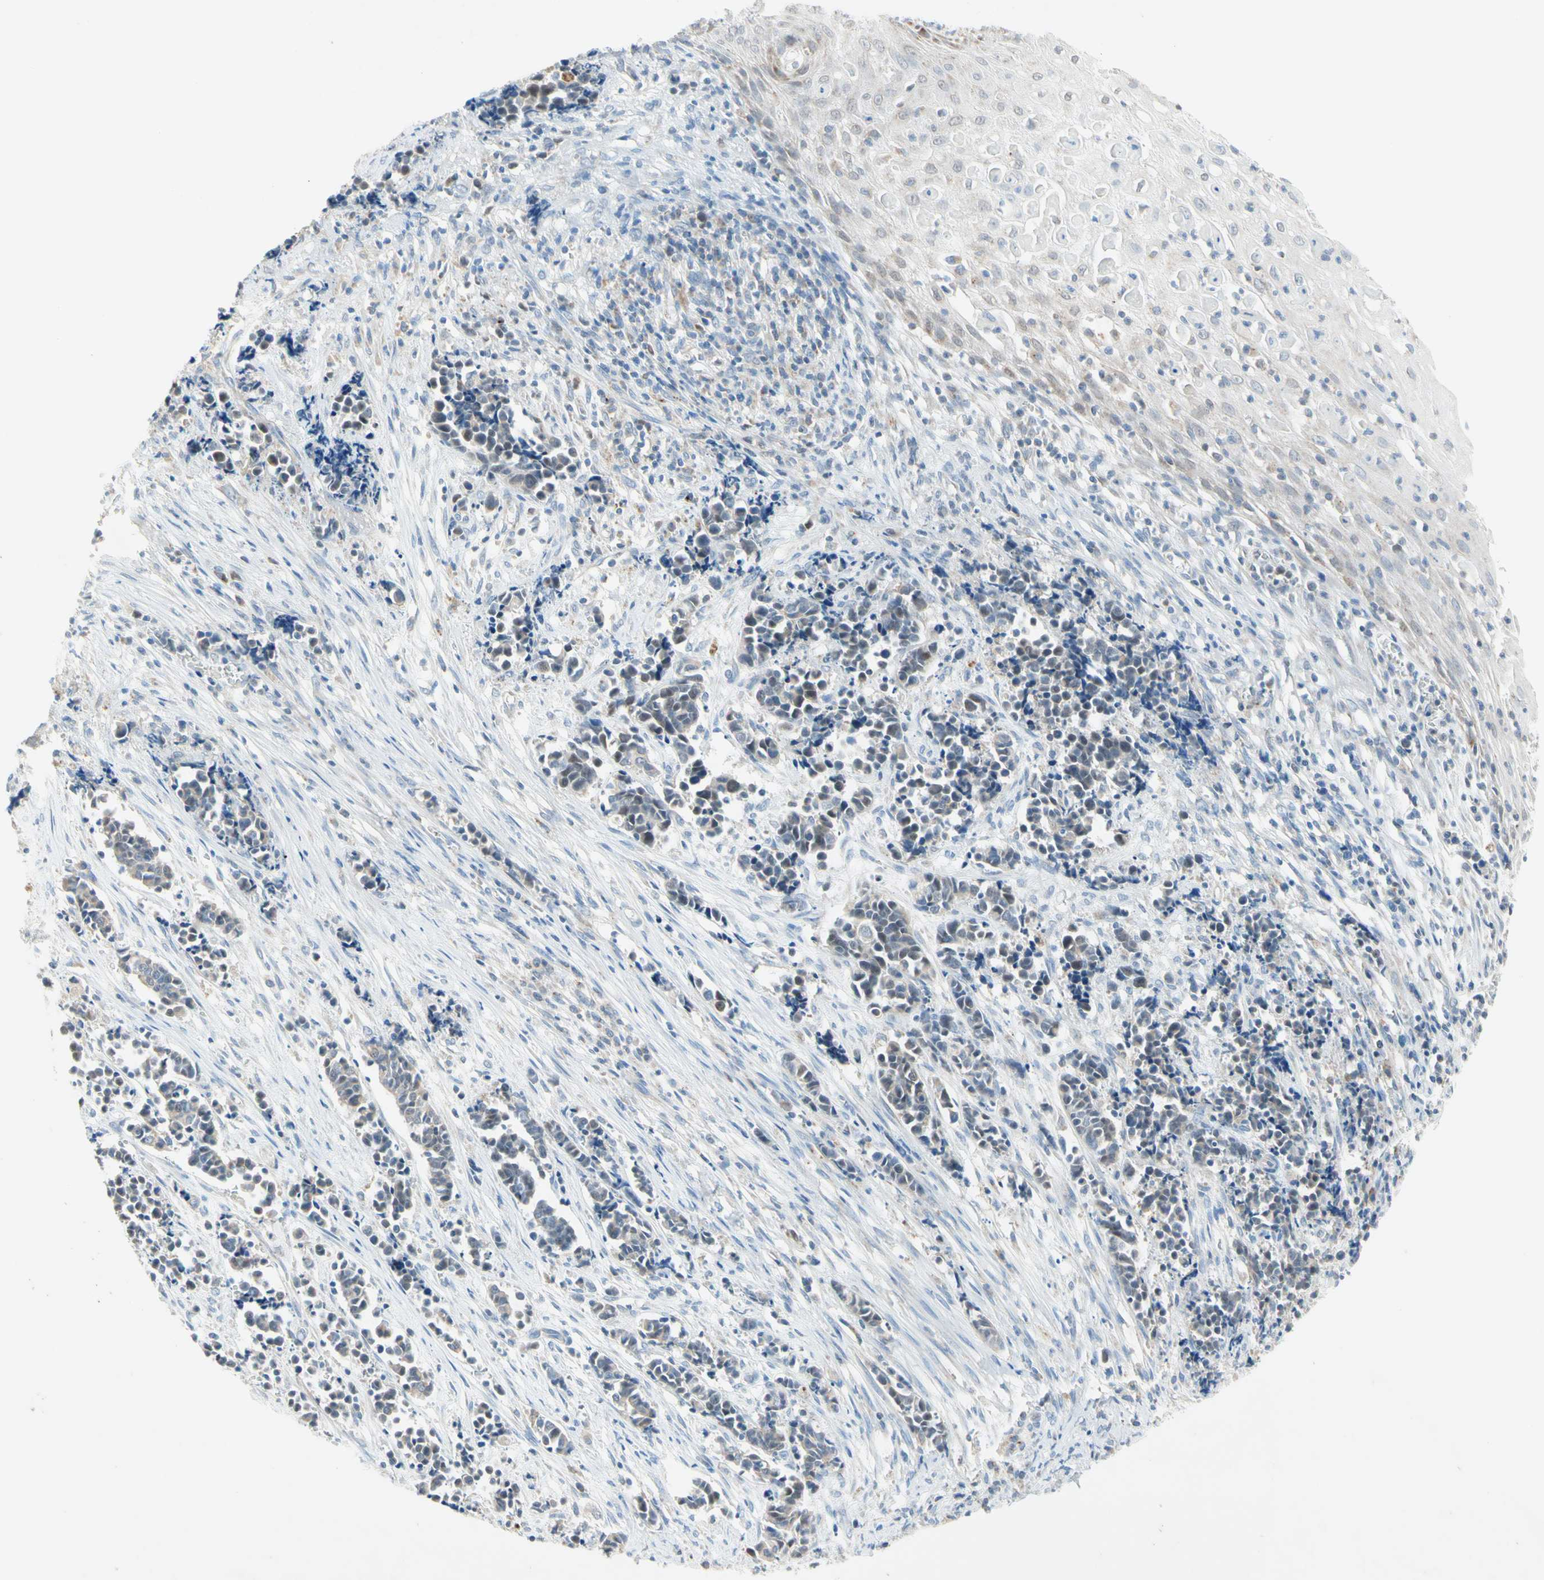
{"staining": {"intensity": "weak", "quantity": "25%-75%", "location": "cytoplasmic/membranous"}, "tissue": "cervical cancer", "cell_type": "Tumor cells", "image_type": "cancer", "snomed": [{"axis": "morphology", "description": "Normal tissue, NOS"}, {"axis": "morphology", "description": "Squamous cell carcinoma, NOS"}, {"axis": "topography", "description": "Cervix"}], "caption": "Brown immunohistochemical staining in human squamous cell carcinoma (cervical) reveals weak cytoplasmic/membranous expression in approximately 25%-75% of tumor cells.", "gene": "MFF", "patient": {"sex": "female", "age": 35}}